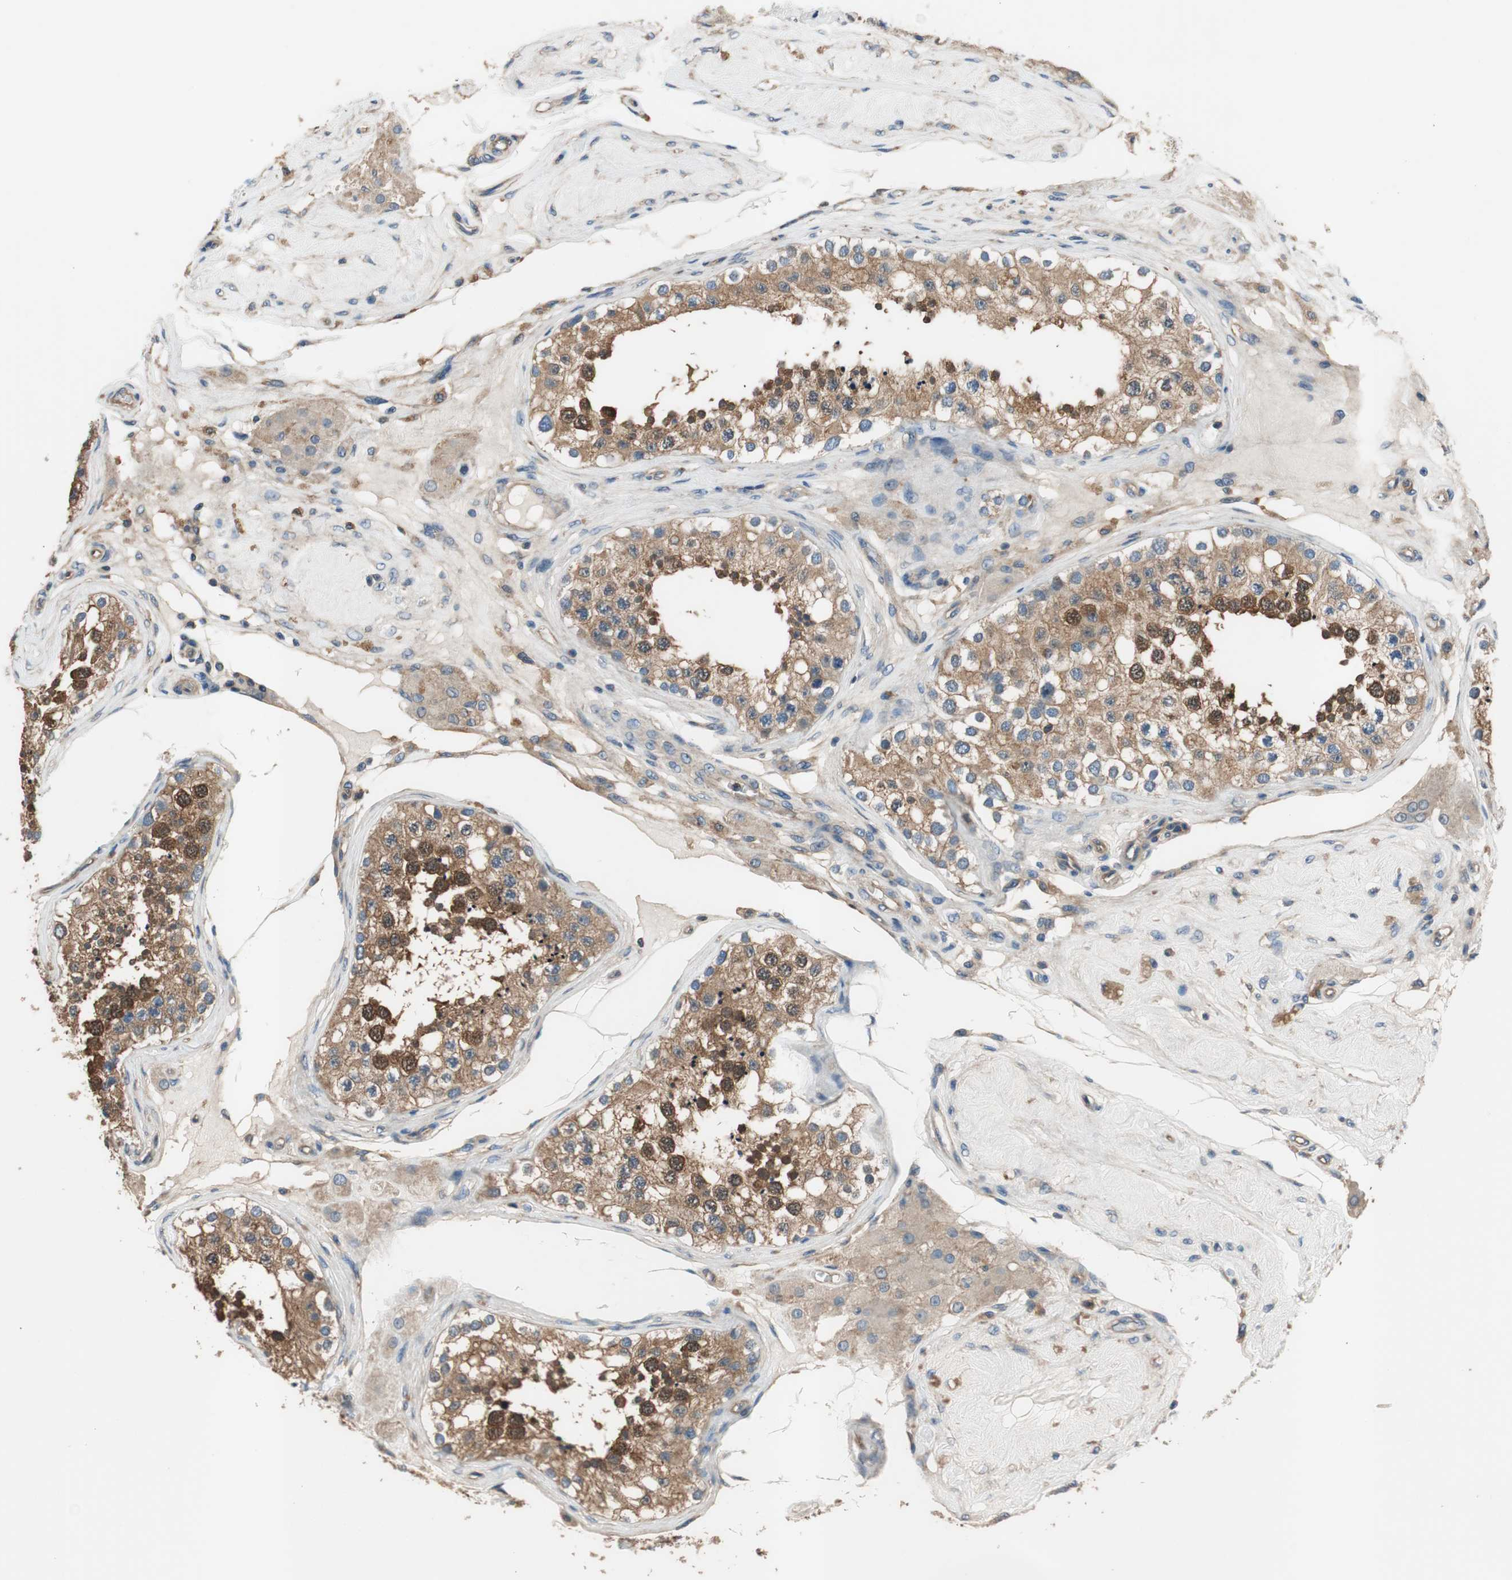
{"staining": {"intensity": "moderate", "quantity": ">75%", "location": "cytoplasmic/membranous"}, "tissue": "testis", "cell_type": "Cells in seminiferous ducts", "image_type": "normal", "snomed": [{"axis": "morphology", "description": "Normal tissue, NOS"}, {"axis": "topography", "description": "Testis"}], "caption": "Immunohistochemistry photomicrograph of benign testis stained for a protein (brown), which shows medium levels of moderate cytoplasmic/membranous staining in approximately >75% of cells in seminiferous ducts.", "gene": "CALML3", "patient": {"sex": "male", "age": 68}}